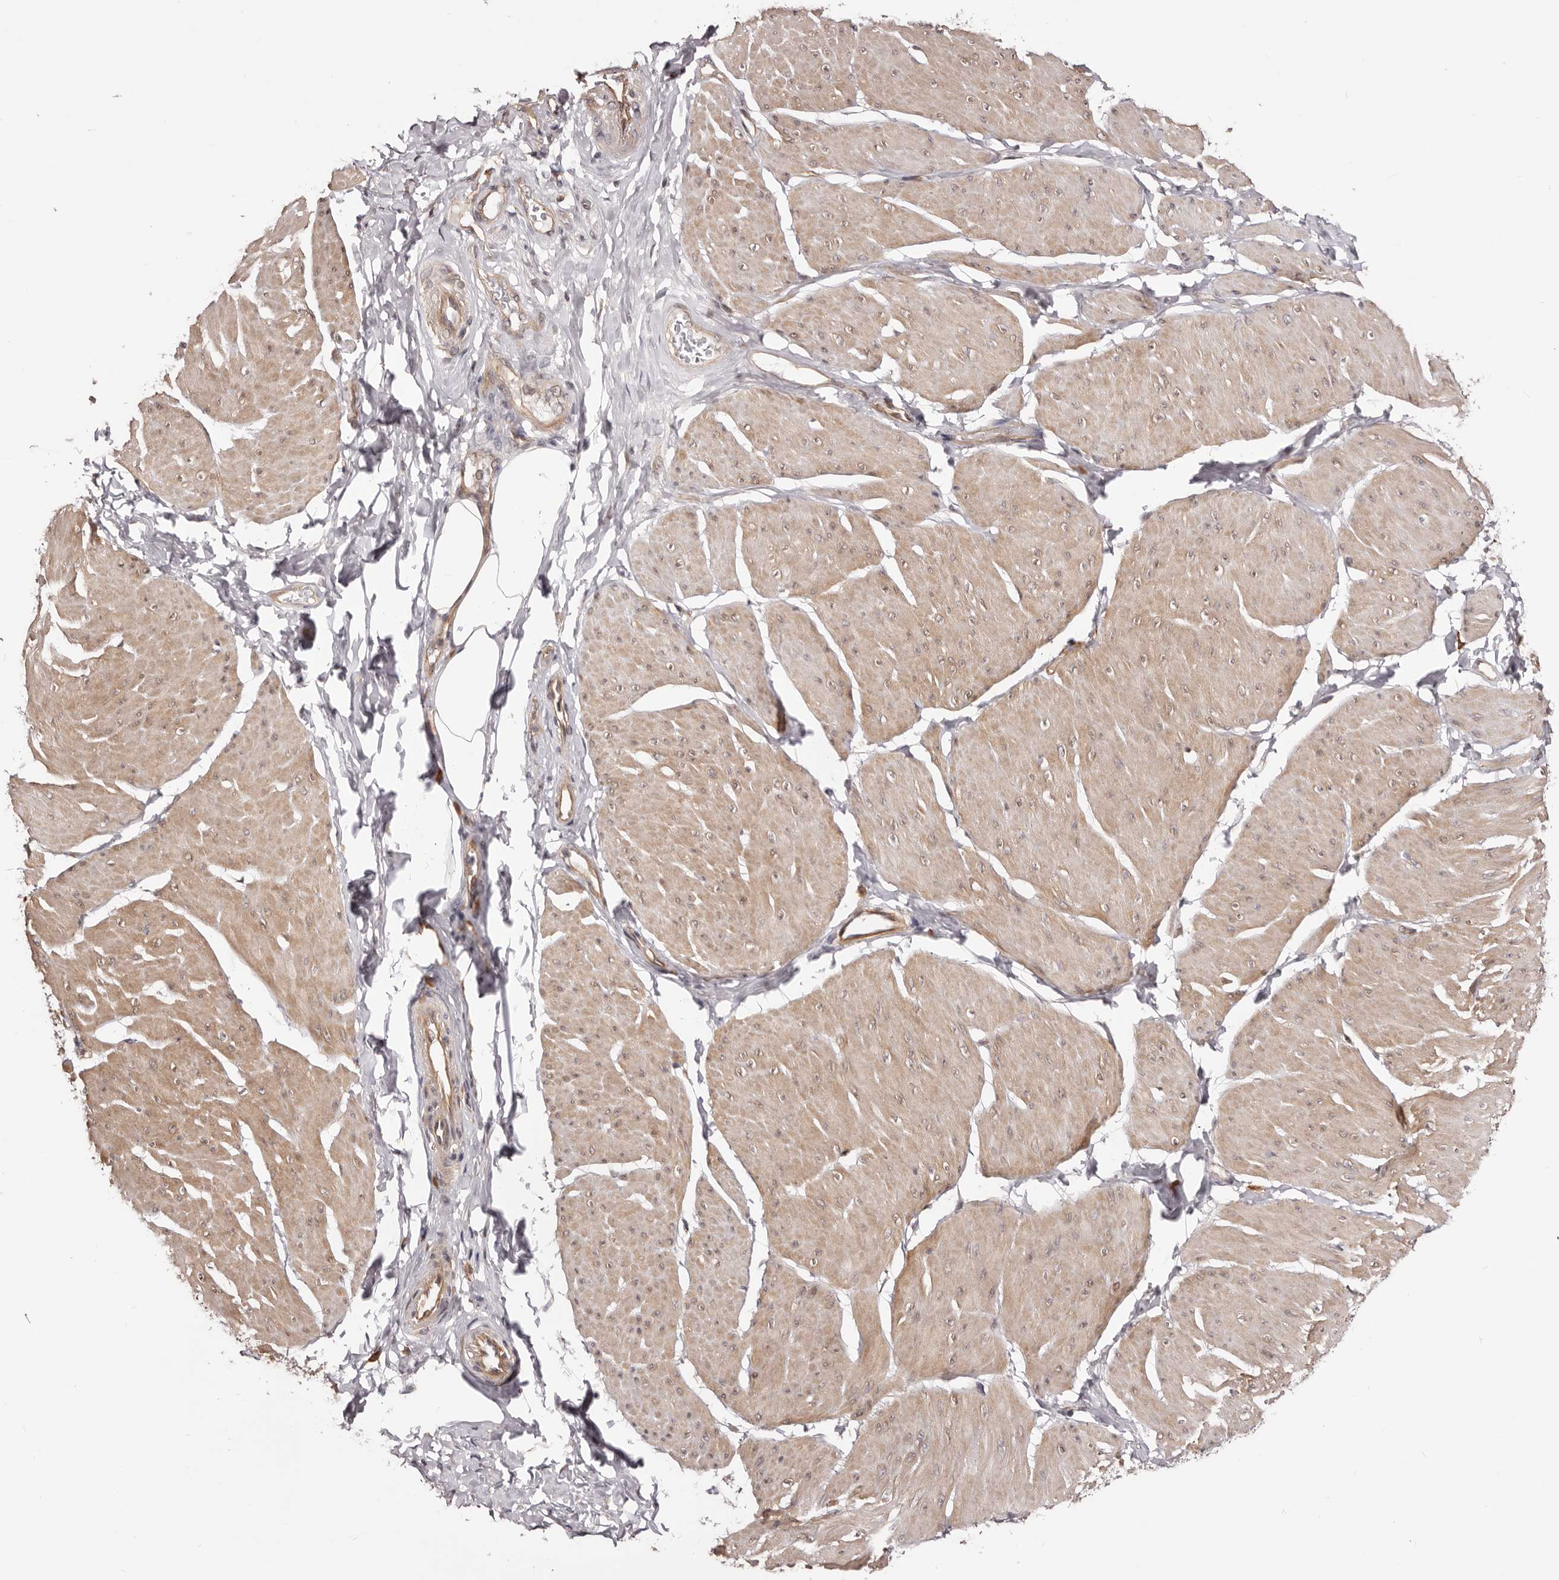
{"staining": {"intensity": "weak", "quantity": "25%-75%", "location": "cytoplasmic/membranous,nuclear"}, "tissue": "smooth muscle", "cell_type": "Smooth muscle cells", "image_type": "normal", "snomed": [{"axis": "morphology", "description": "Urothelial carcinoma, High grade"}, {"axis": "topography", "description": "Urinary bladder"}], "caption": "Brown immunohistochemical staining in benign smooth muscle shows weak cytoplasmic/membranous,nuclear staining in approximately 25%-75% of smooth muscle cells.", "gene": "NOL12", "patient": {"sex": "male", "age": 46}}